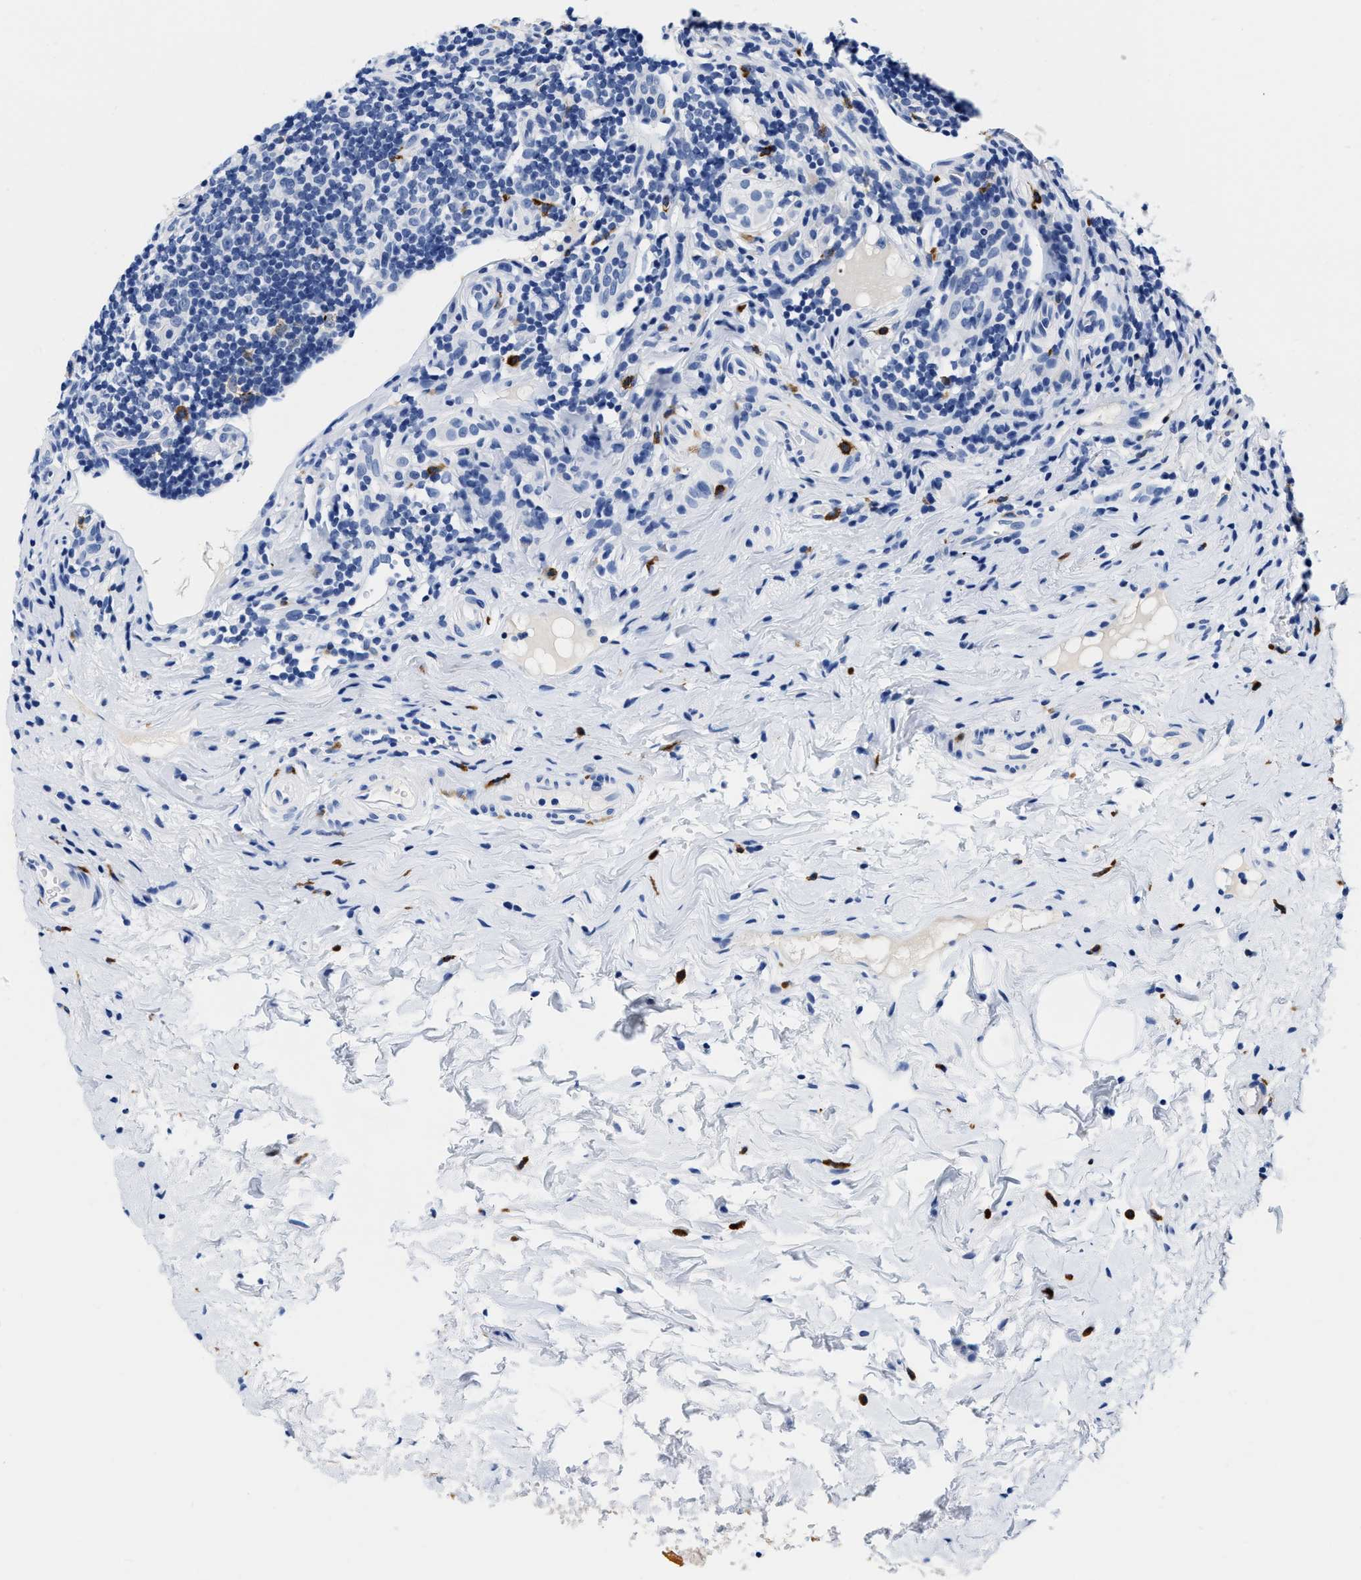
{"staining": {"intensity": "negative", "quantity": "none", "location": "none"}, "tissue": "appendix", "cell_type": "Glandular cells", "image_type": "normal", "snomed": [{"axis": "morphology", "description": "Normal tissue, NOS"}, {"axis": "topography", "description": "Appendix"}], "caption": "Immunohistochemistry (IHC) photomicrograph of normal appendix: appendix stained with DAB displays no significant protein positivity in glandular cells.", "gene": "CER1", "patient": {"sex": "female", "age": 20}}